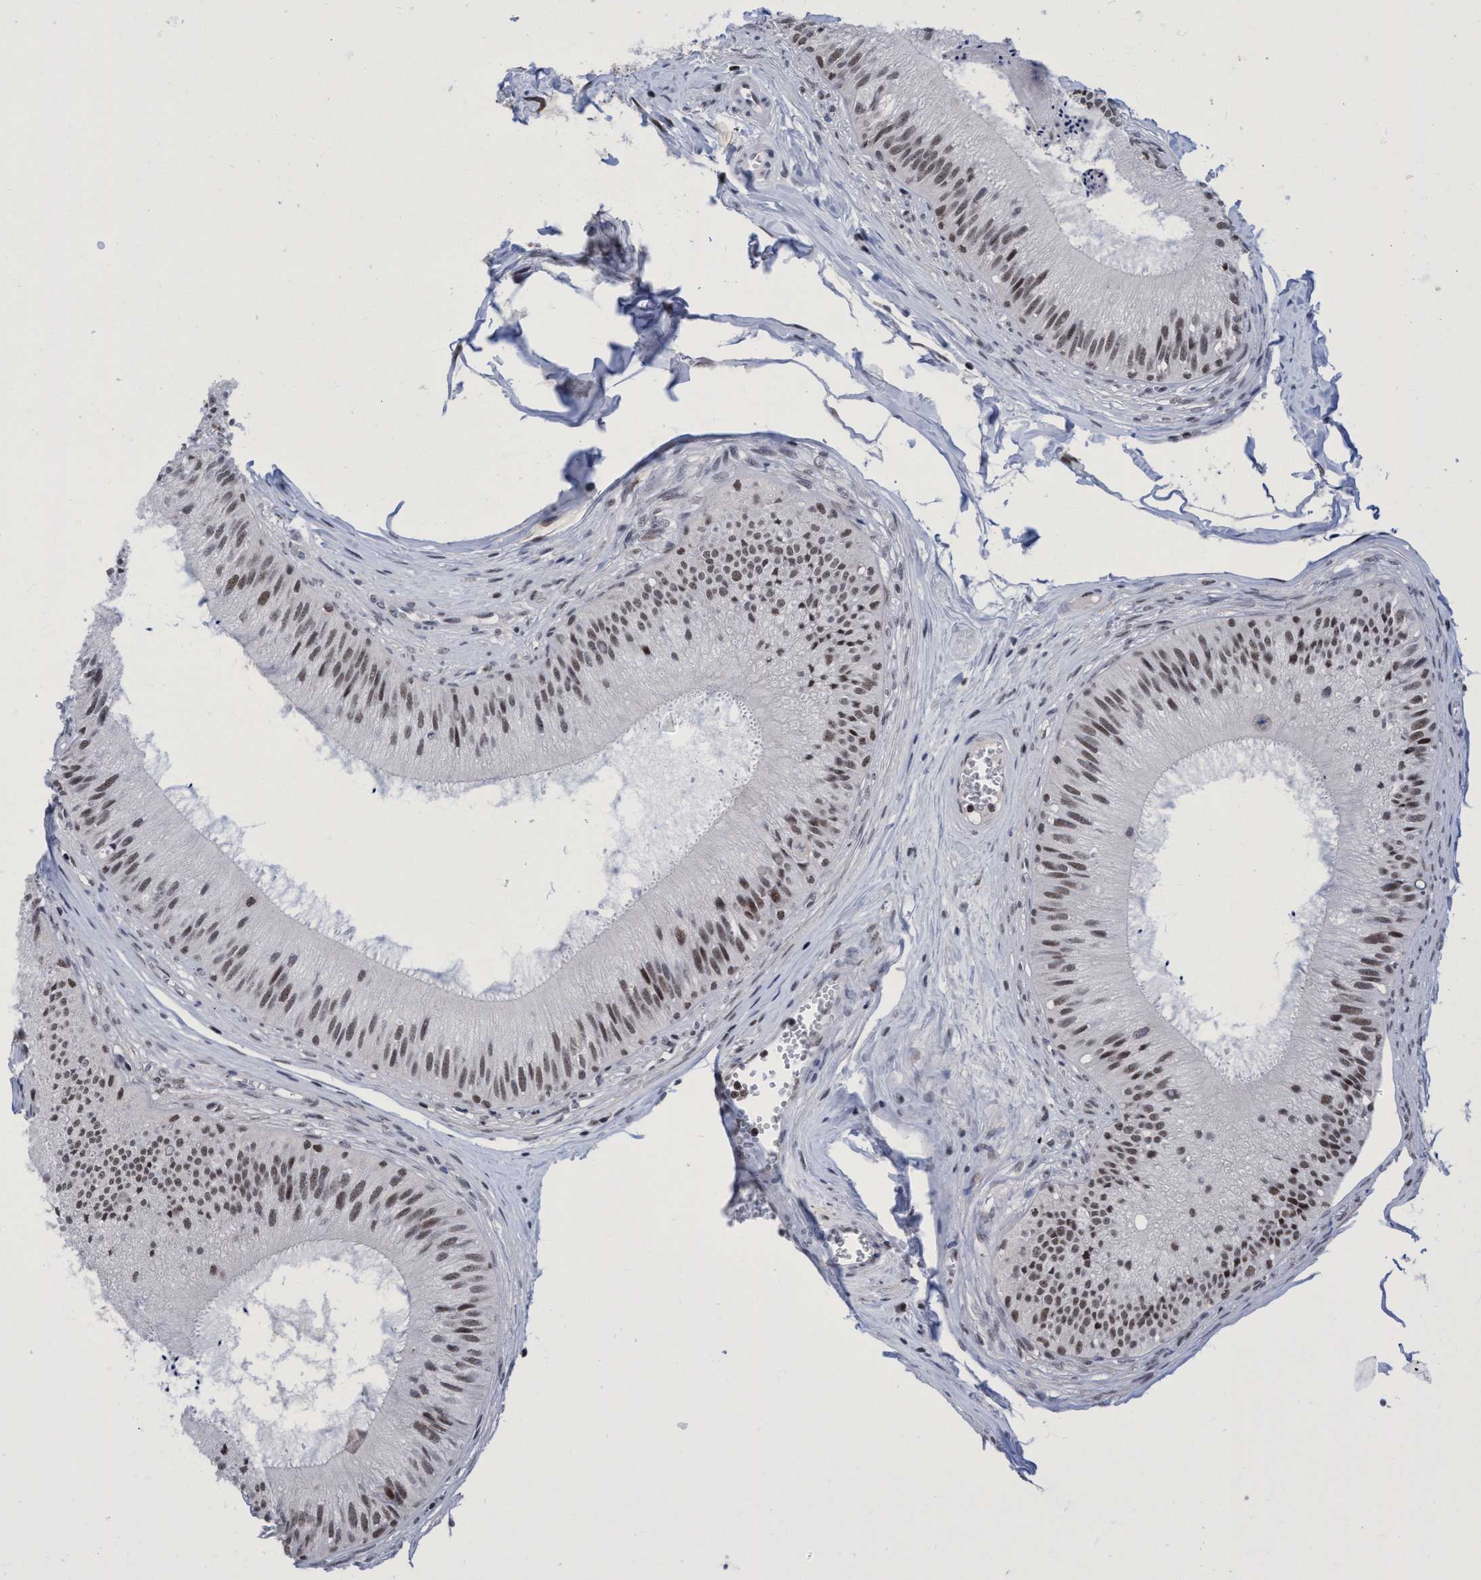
{"staining": {"intensity": "moderate", "quantity": "25%-75%", "location": "nuclear"}, "tissue": "epididymis", "cell_type": "Glandular cells", "image_type": "normal", "snomed": [{"axis": "morphology", "description": "Normal tissue, NOS"}, {"axis": "topography", "description": "Epididymis"}], "caption": "Epididymis stained for a protein shows moderate nuclear positivity in glandular cells. The staining was performed using DAB to visualize the protein expression in brown, while the nuclei were stained in blue with hematoxylin (Magnification: 20x).", "gene": "C9orf78", "patient": {"sex": "male", "age": 31}}